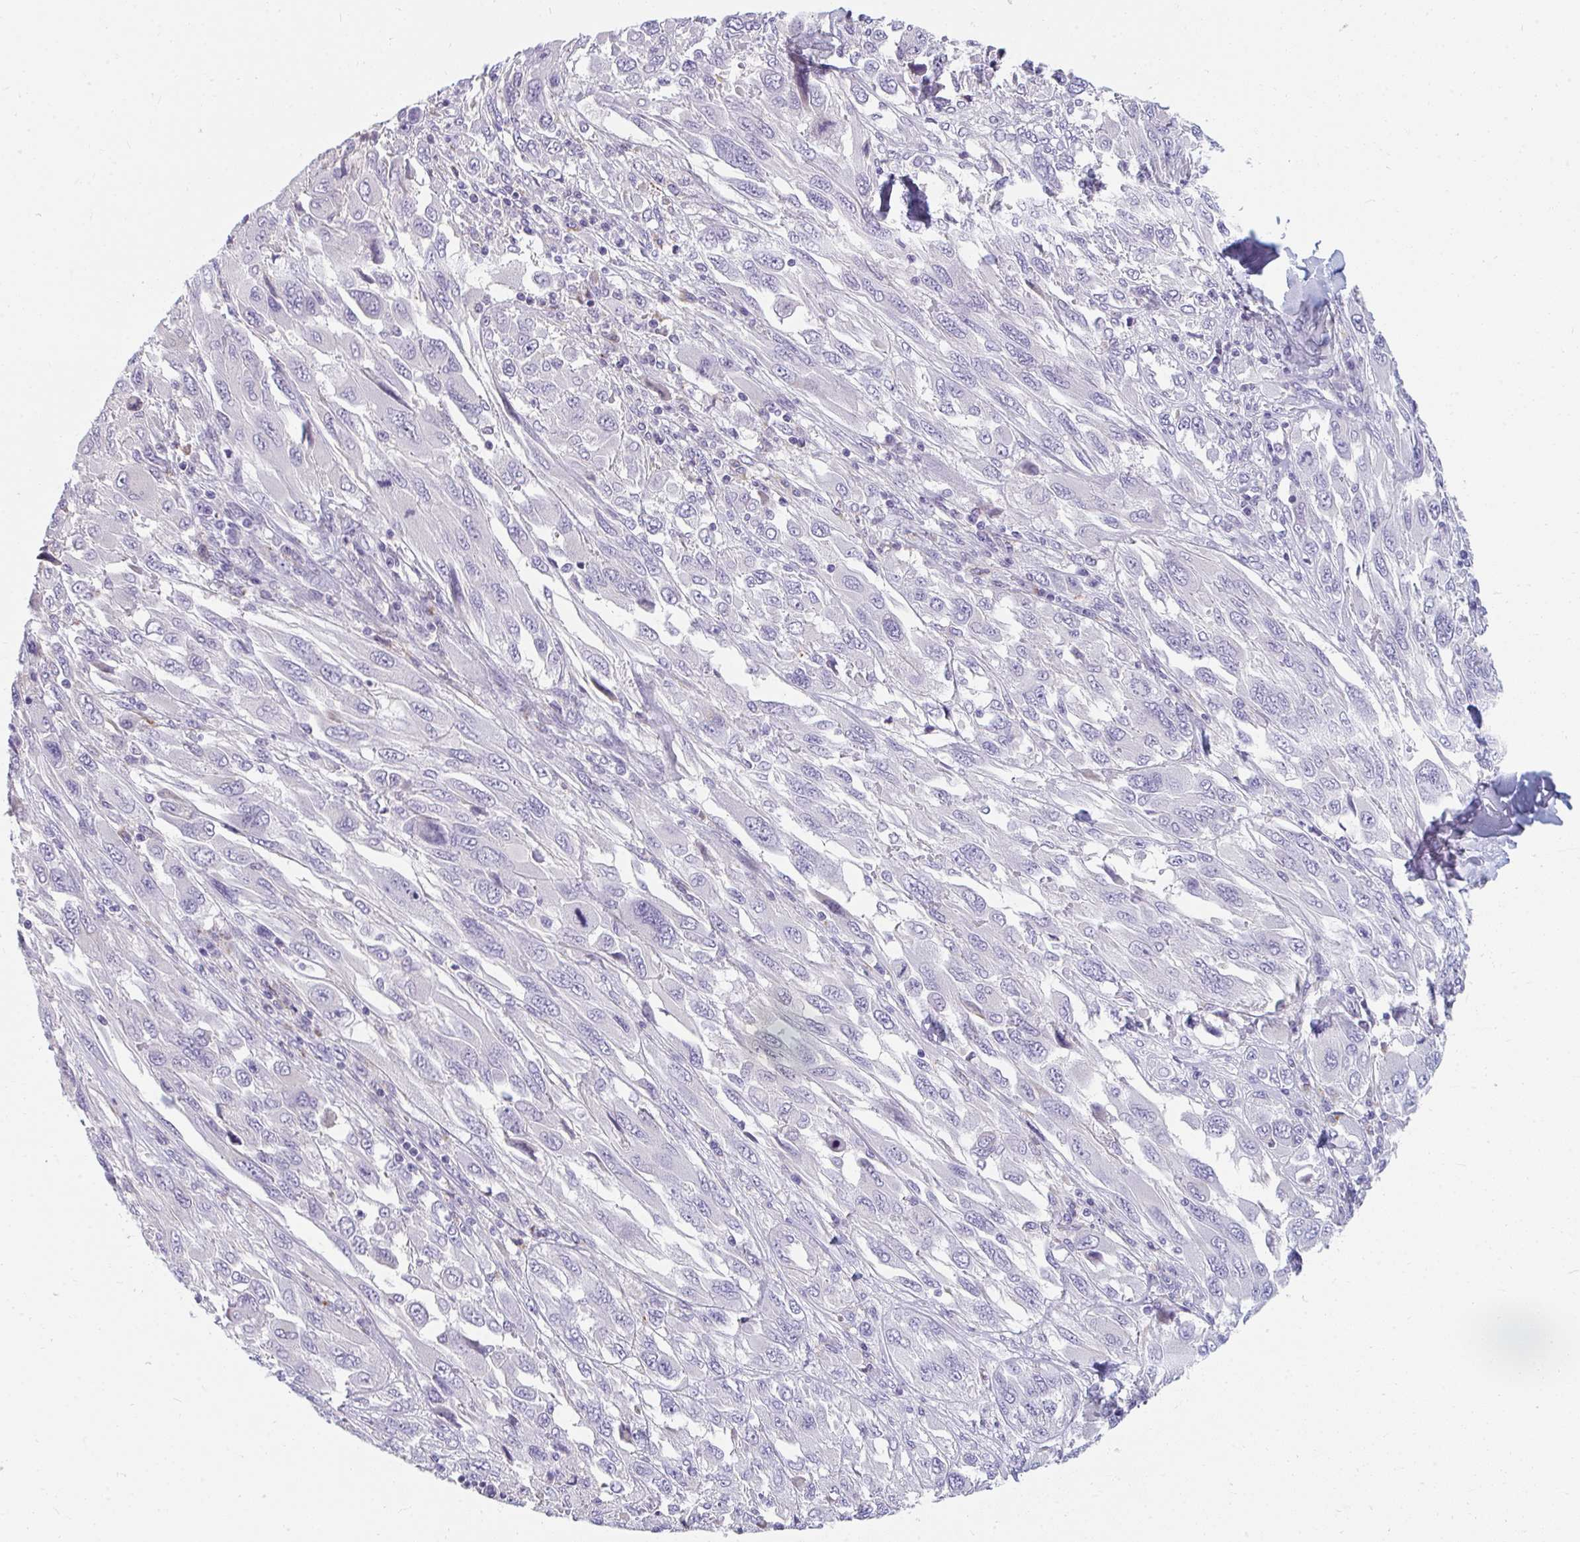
{"staining": {"intensity": "negative", "quantity": "none", "location": "none"}, "tissue": "melanoma", "cell_type": "Tumor cells", "image_type": "cancer", "snomed": [{"axis": "morphology", "description": "Malignant melanoma, NOS"}, {"axis": "topography", "description": "Skin"}], "caption": "Tumor cells show no significant protein positivity in melanoma.", "gene": "EIF1AD", "patient": {"sex": "female", "age": 91}}